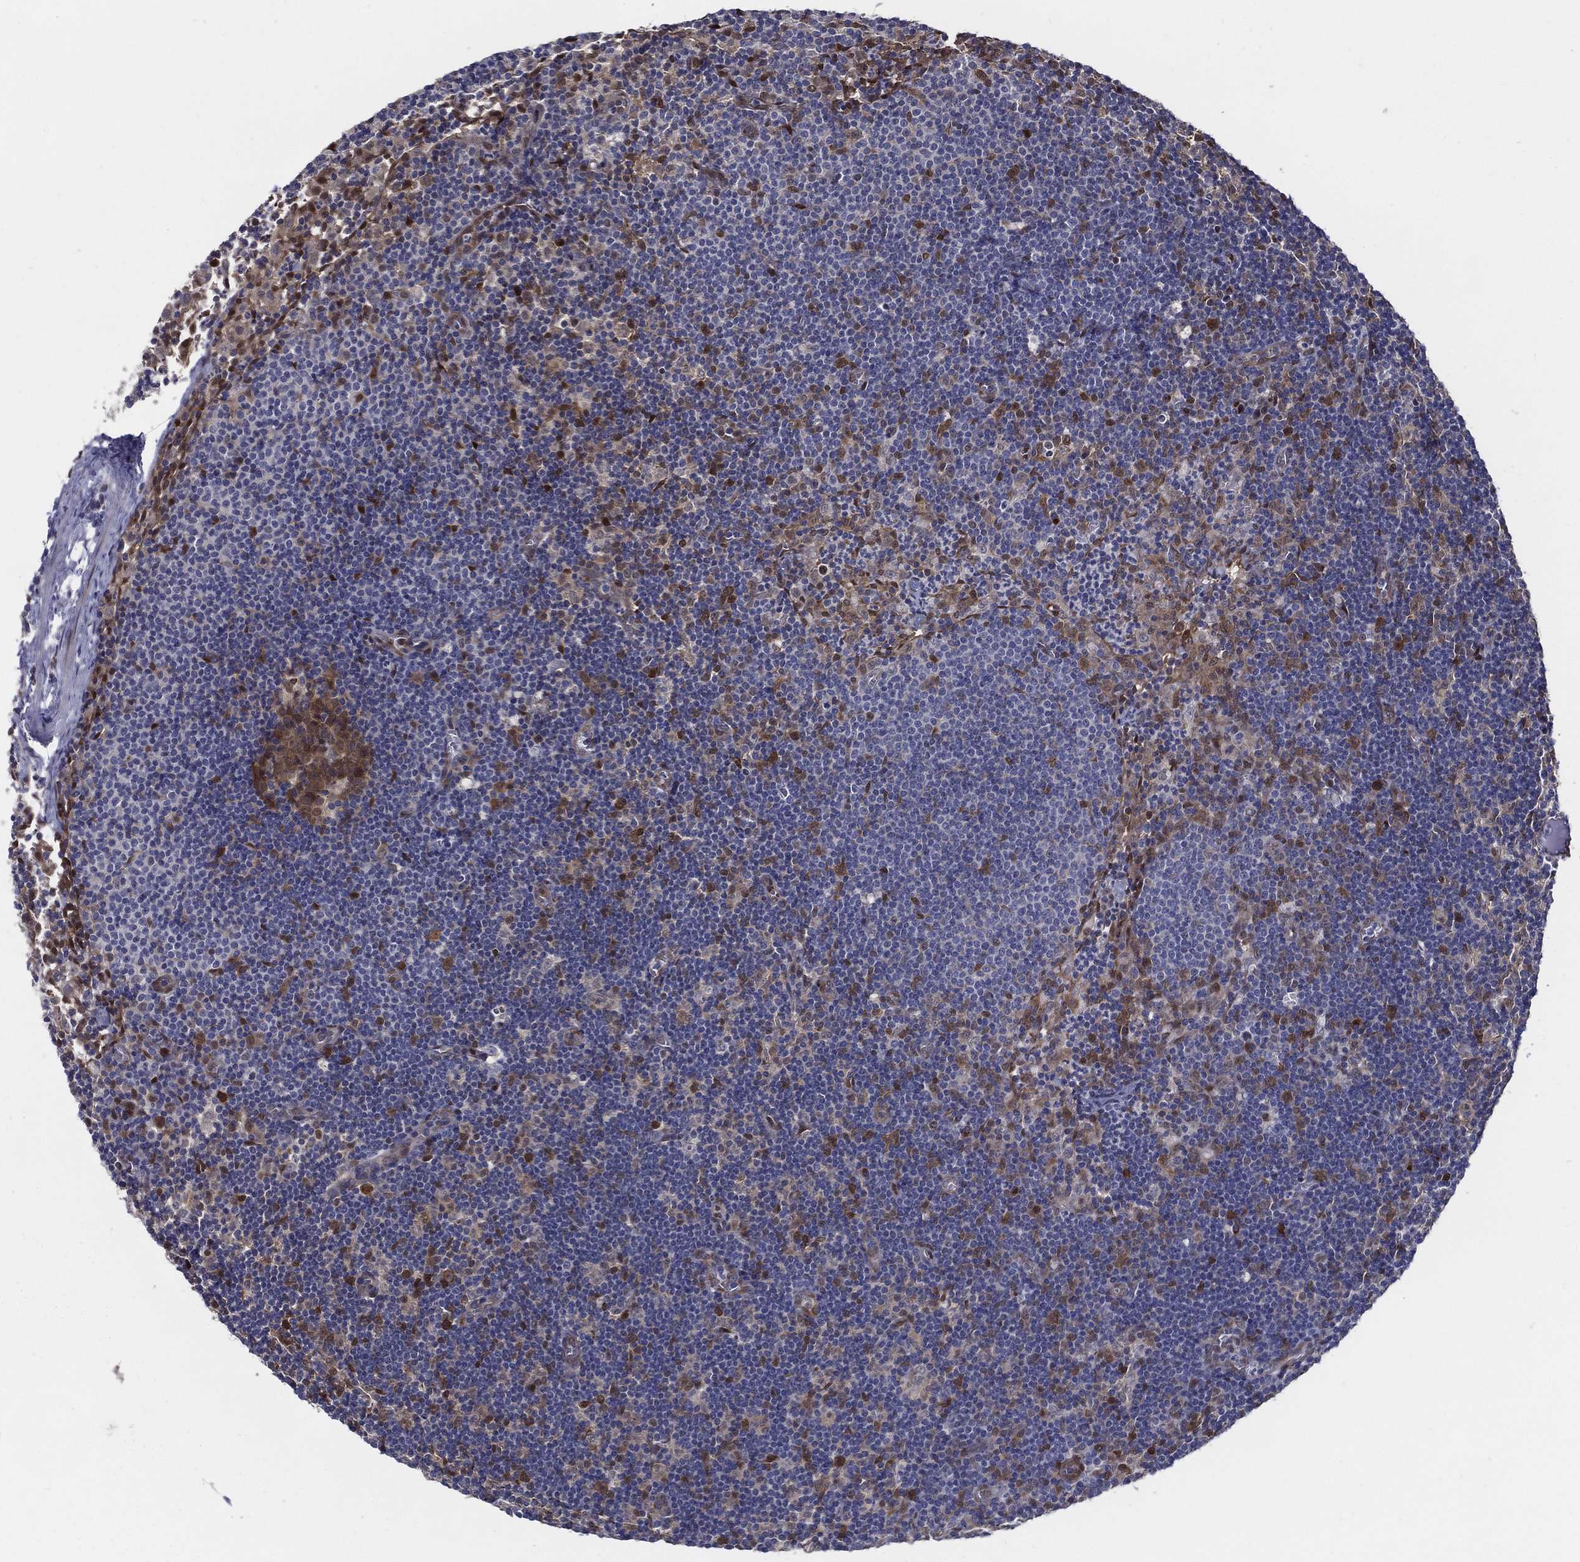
{"staining": {"intensity": "moderate", "quantity": ">75%", "location": "cytoplasmic/membranous"}, "tissue": "lymph node", "cell_type": "Germinal center cells", "image_type": "normal", "snomed": [{"axis": "morphology", "description": "Normal tissue, NOS"}, {"axis": "topography", "description": "Lymph node"}], "caption": "Protein expression analysis of normal human lymph node reveals moderate cytoplasmic/membranous staining in about >75% of germinal center cells. (DAB (3,3'-diaminobenzidine) IHC with brightfield microscopy, high magnification).", "gene": "ARHGAP11A", "patient": {"sex": "female", "age": 34}}